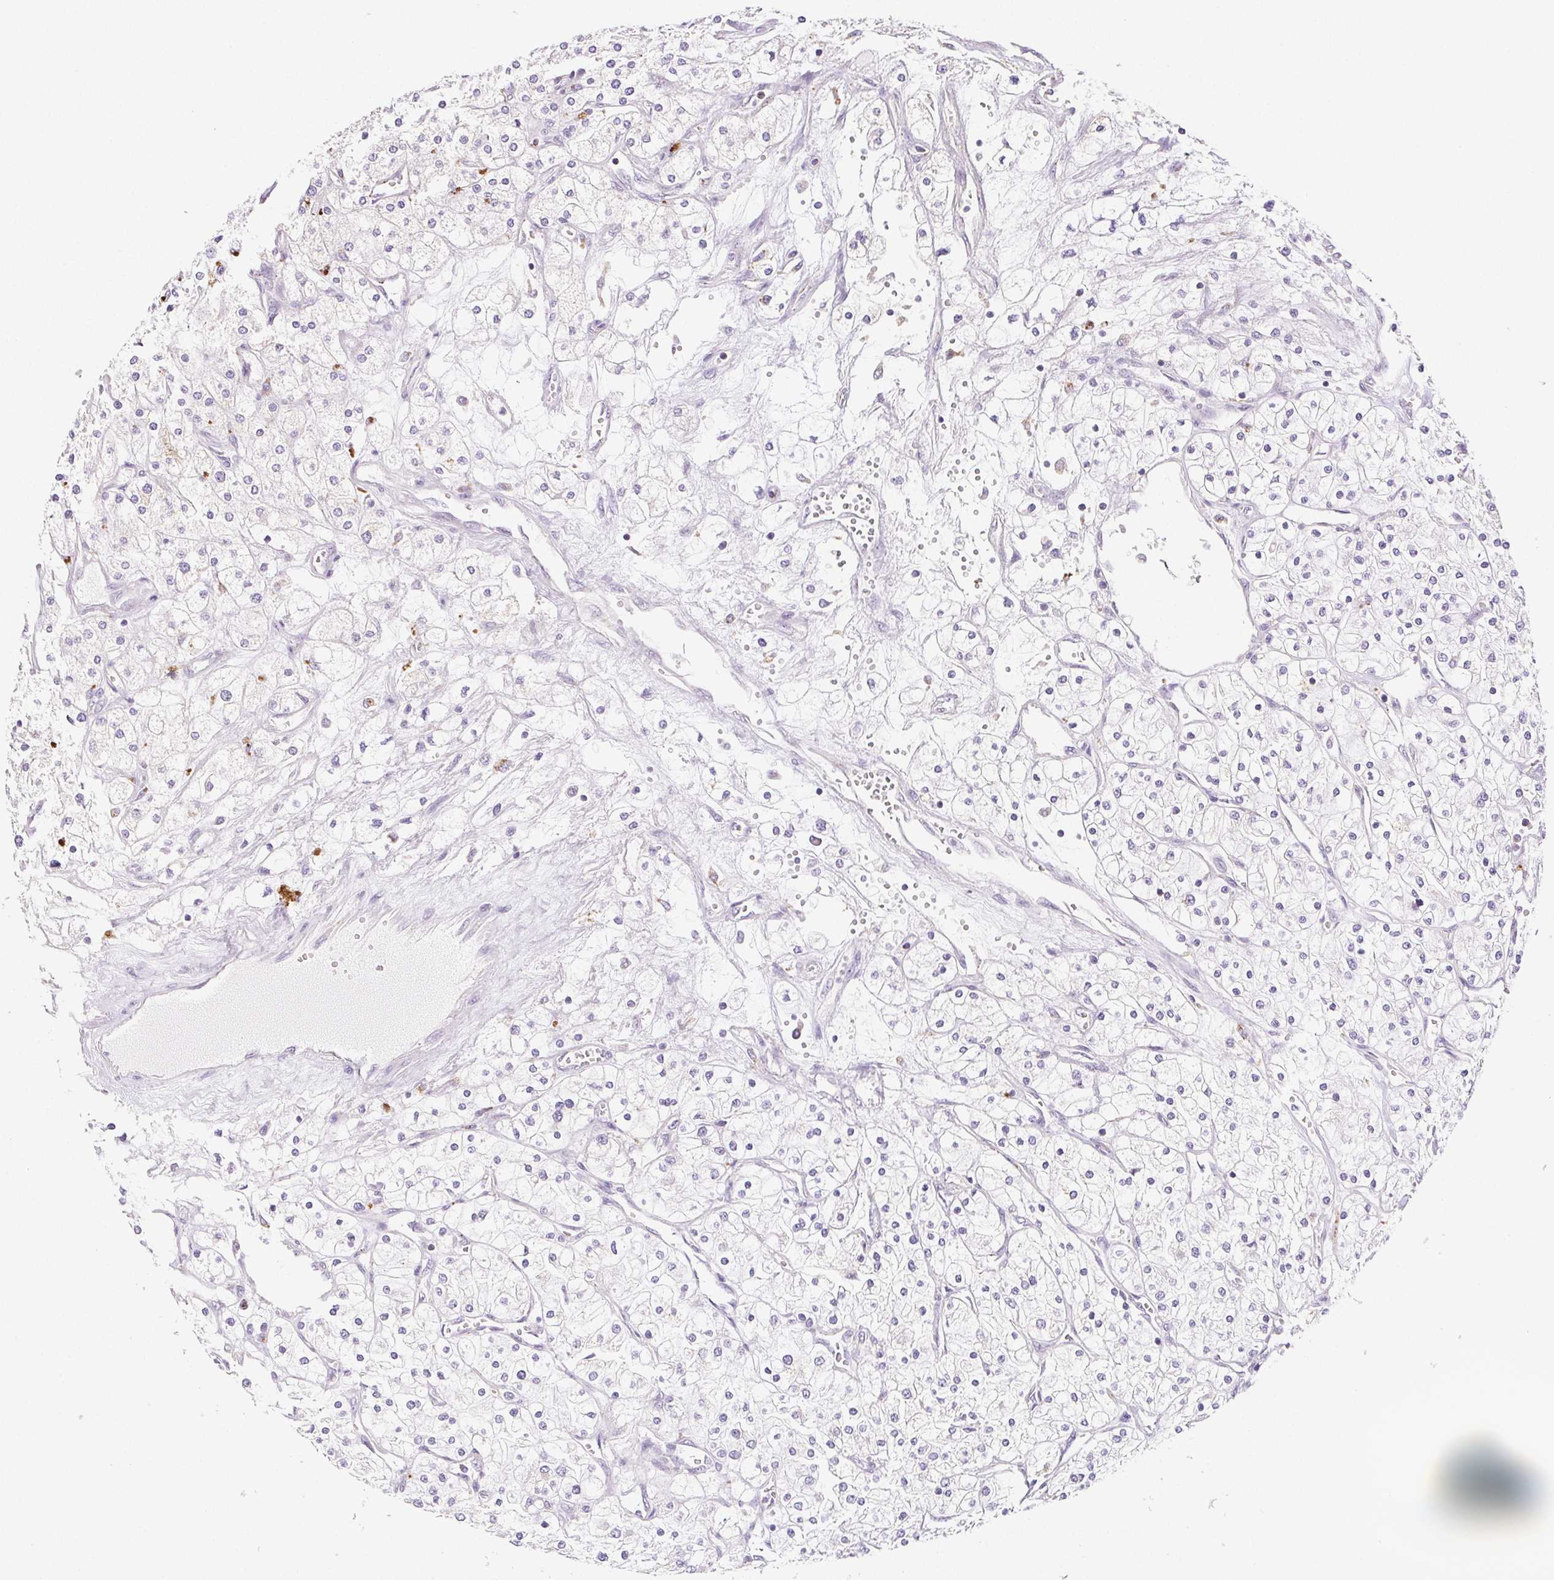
{"staining": {"intensity": "negative", "quantity": "none", "location": "none"}, "tissue": "renal cancer", "cell_type": "Tumor cells", "image_type": "cancer", "snomed": [{"axis": "morphology", "description": "Adenocarcinoma, NOS"}, {"axis": "topography", "description": "Kidney"}], "caption": "This is a histopathology image of immunohistochemistry staining of renal cancer (adenocarcinoma), which shows no staining in tumor cells.", "gene": "LIPA", "patient": {"sex": "male", "age": 80}}